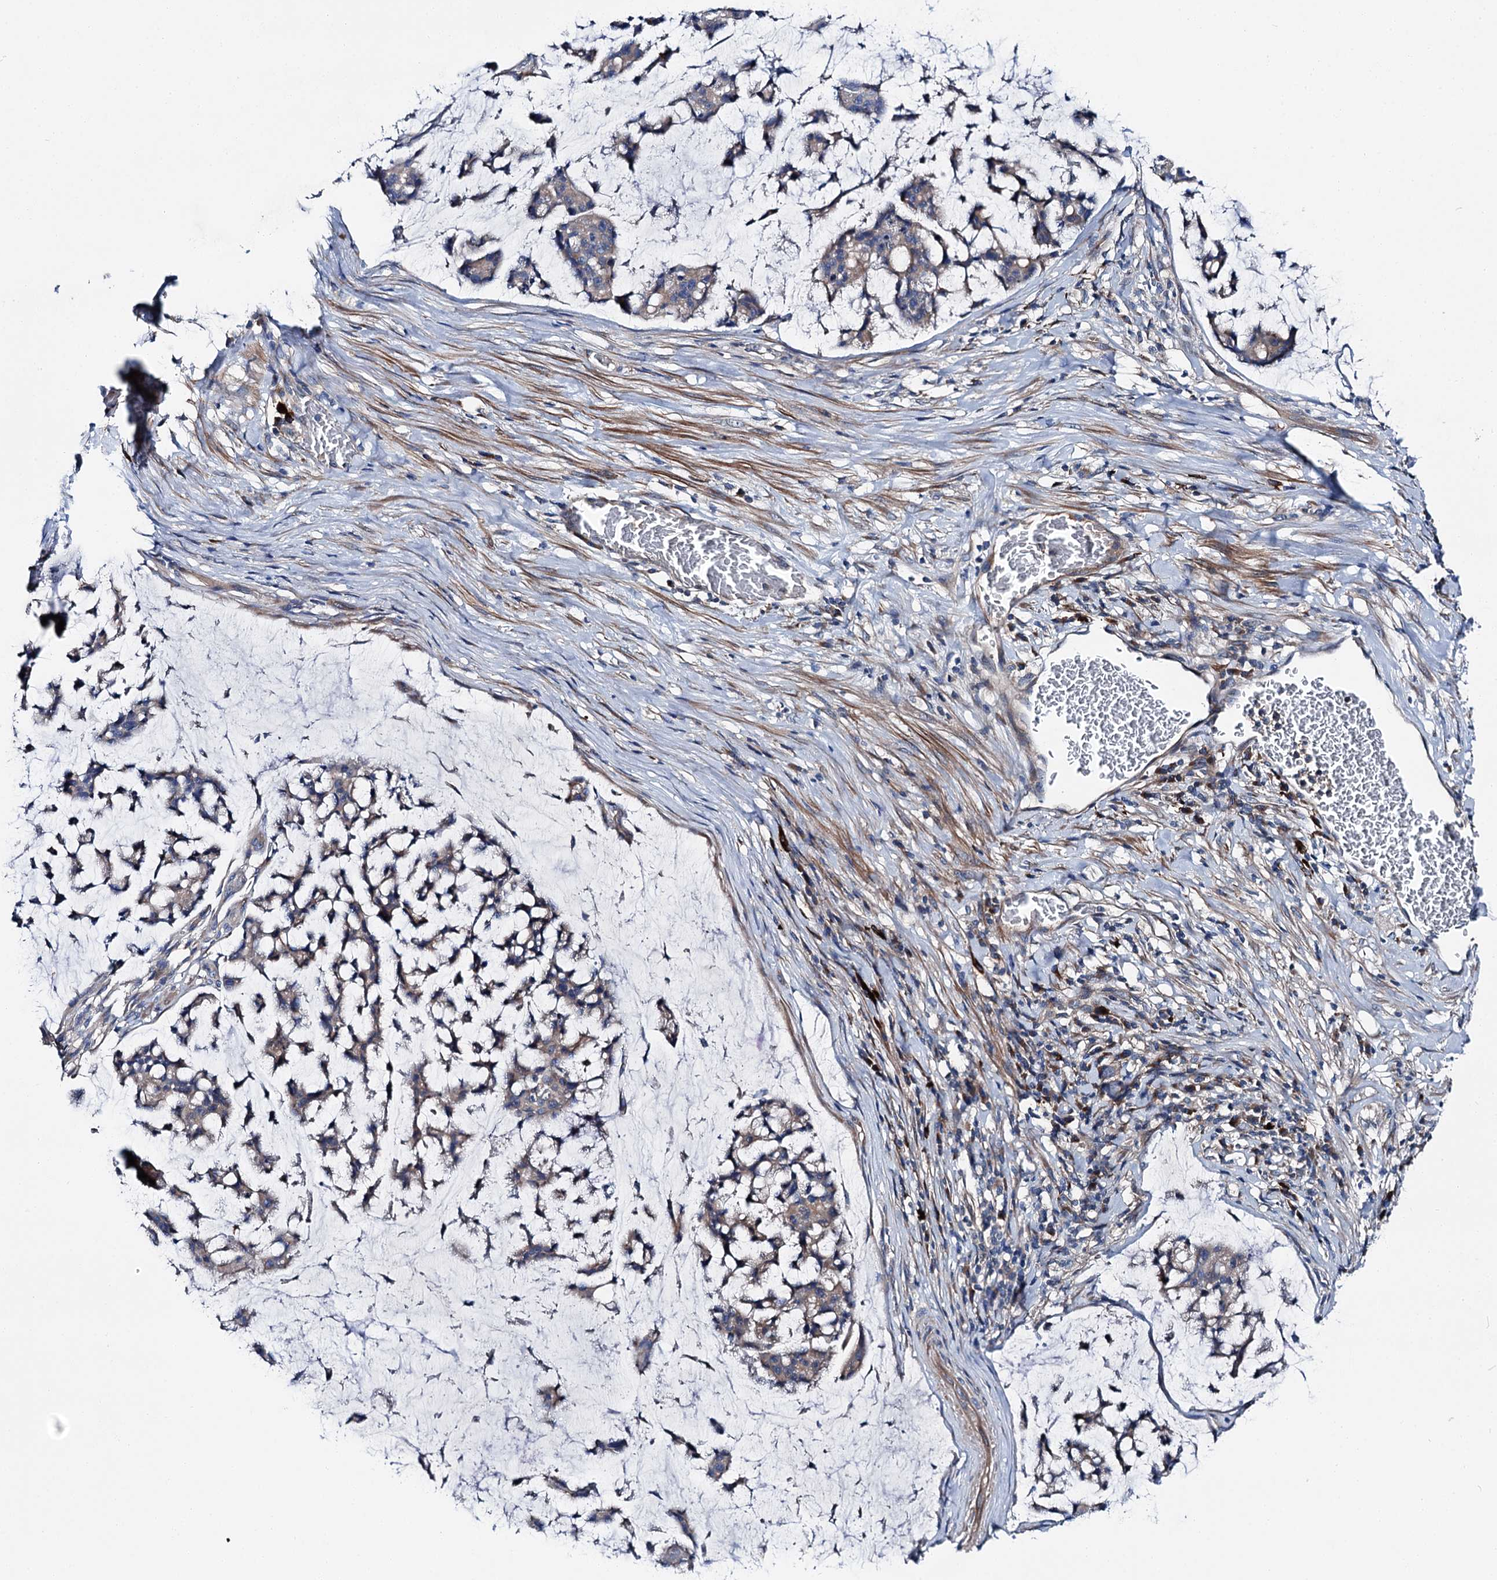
{"staining": {"intensity": "weak", "quantity": "25%-75%", "location": "cytoplasmic/membranous"}, "tissue": "stomach cancer", "cell_type": "Tumor cells", "image_type": "cancer", "snomed": [{"axis": "morphology", "description": "Adenocarcinoma, NOS"}, {"axis": "topography", "description": "Stomach, lower"}], "caption": "Immunohistochemistry (IHC) of human adenocarcinoma (stomach) reveals low levels of weak cytoplasmic/membranous positivity in approximately 25%-75% of tumor cells.", "gene": "SLC22A25", "patient": {"sex": "male", "age": 67}}